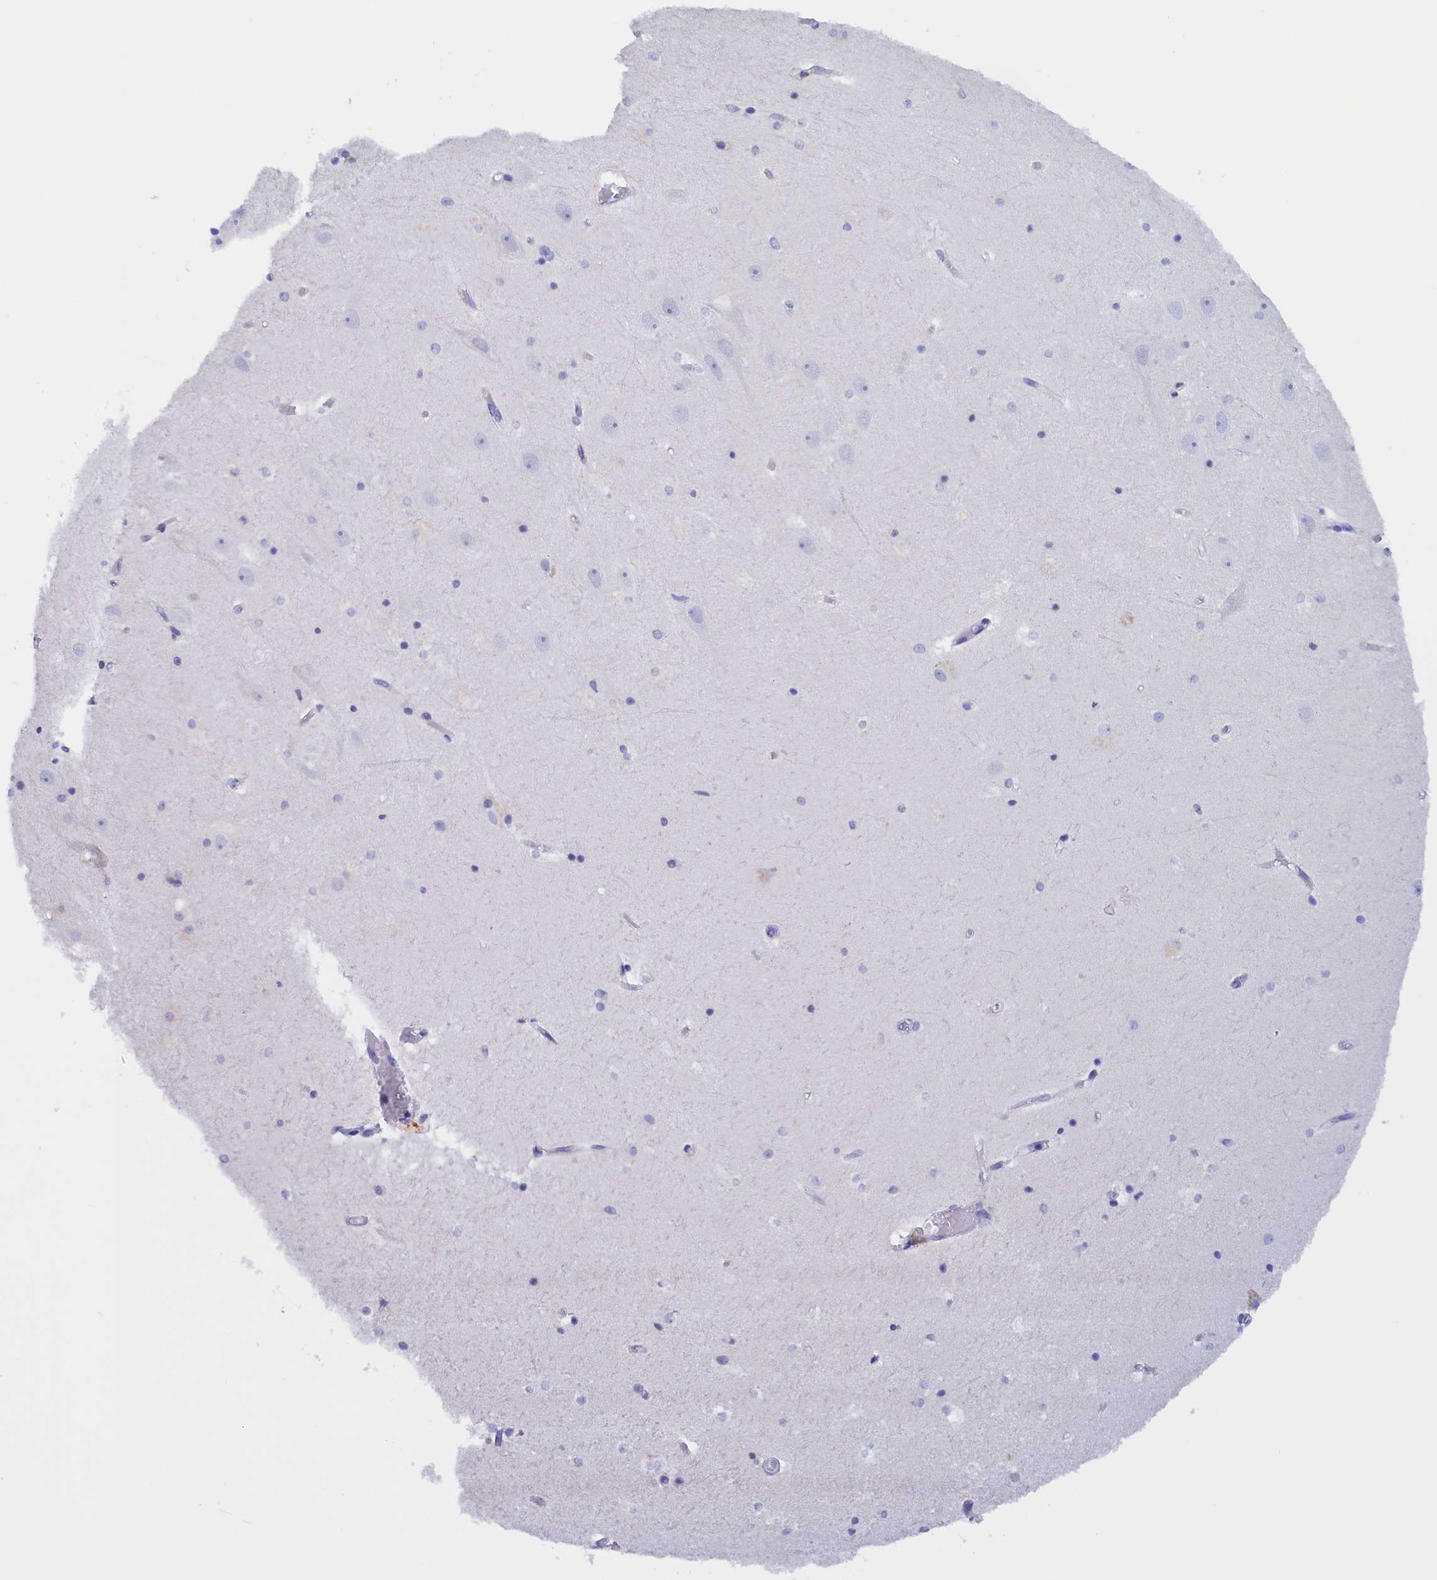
{"staining": {"intensity": "negative", "quantity": "none", "location": "none"}, "tissue": "hippocampus", "cell_type": "Glial cells", "image_type": "normal", "snomed": [{"axis": "morphology", "description": "Normal tissue, NOS"}, {"axis": "topography", "description": "Hippocampus"}], "caption": "An immunohistochemistry (IHC) histopathology image of unremarkable hippocampus is shown. There is no staining in glial cells of hippocampus.", "gene": "PROK2", "patient": {"sex": "female", "age": 52}}